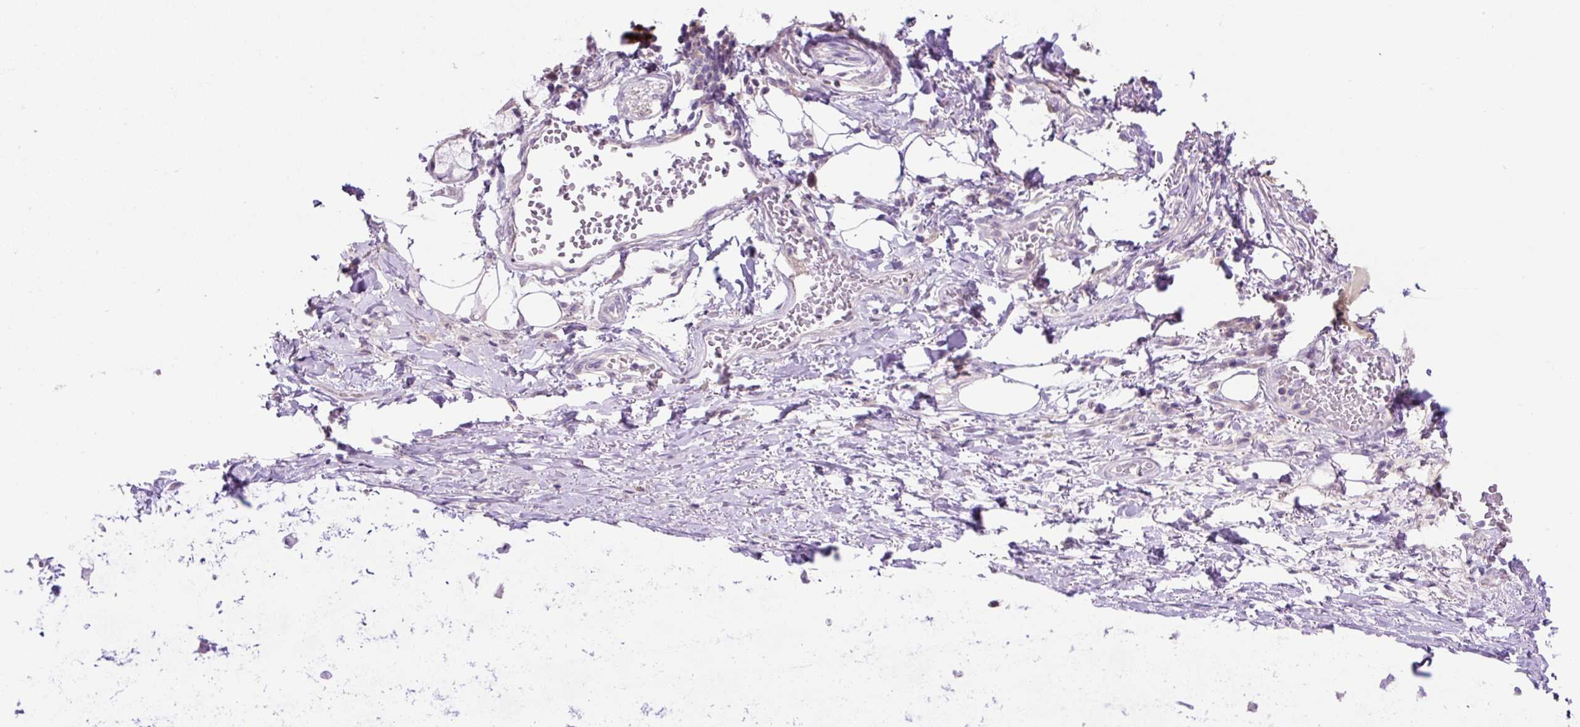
{"staining": {"intensity": "negative", "quantity": "none", "location": "none"}, "tissue": "adipose tissue", "cell_type": "Adipocytes", "image_type": "normal", "snomed": [{"axis": "morphology", "description": "Normal tissue, NOS"}, {"axis": "topography", "description": "Cartilage tissue"}, {"axis": "topography", "description": "Bronchus"}], "caption": "Adipocytes show no significant protein expression in unremarkable adipose tissue.", "gene": "OGDHL", "patient": {"sex": "male", "age": 56}}